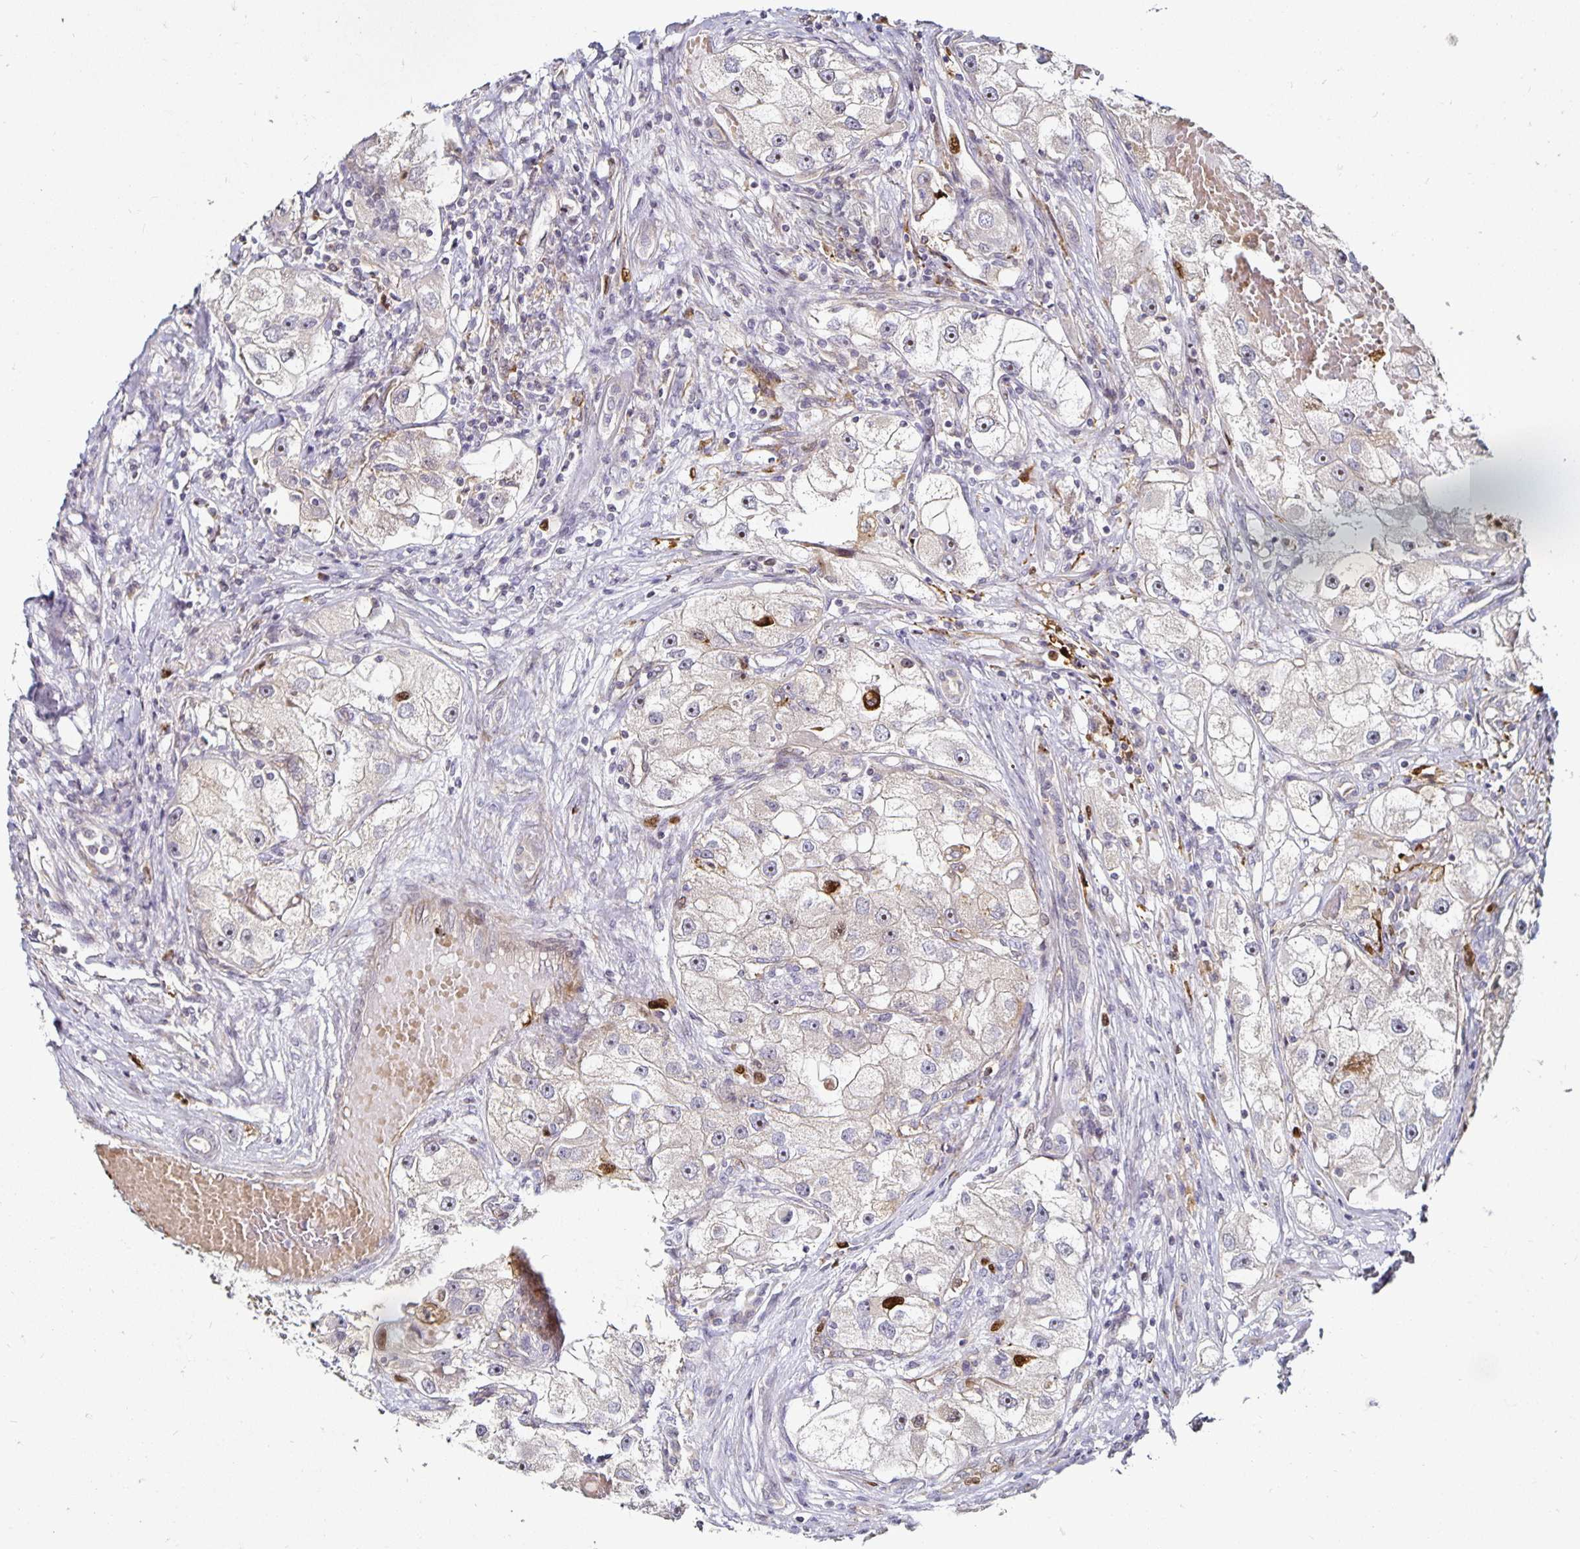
{"staining": {"intensity": "strong", "quantity": "<25%", "location": "nuclear"}, "tissue": "renal cancer", "cell_type": "Tumor cells", "image_type": "cancer", "snomed": [{"axis": "morphology", "description": "Adenocarcinoma, NOS"}, {"axis": "topography", "description": "Kidney"}], "caption": "Immunohistochemistry of human renal adenocarcinoma reveals medium levels of strong nuclear staining in approximately <25% of tumor cells. (Brightfield microscopy of DAB IHC at high magnification).", "gene": "ANLN", "patient": {"sex": "male", "age": 63}}